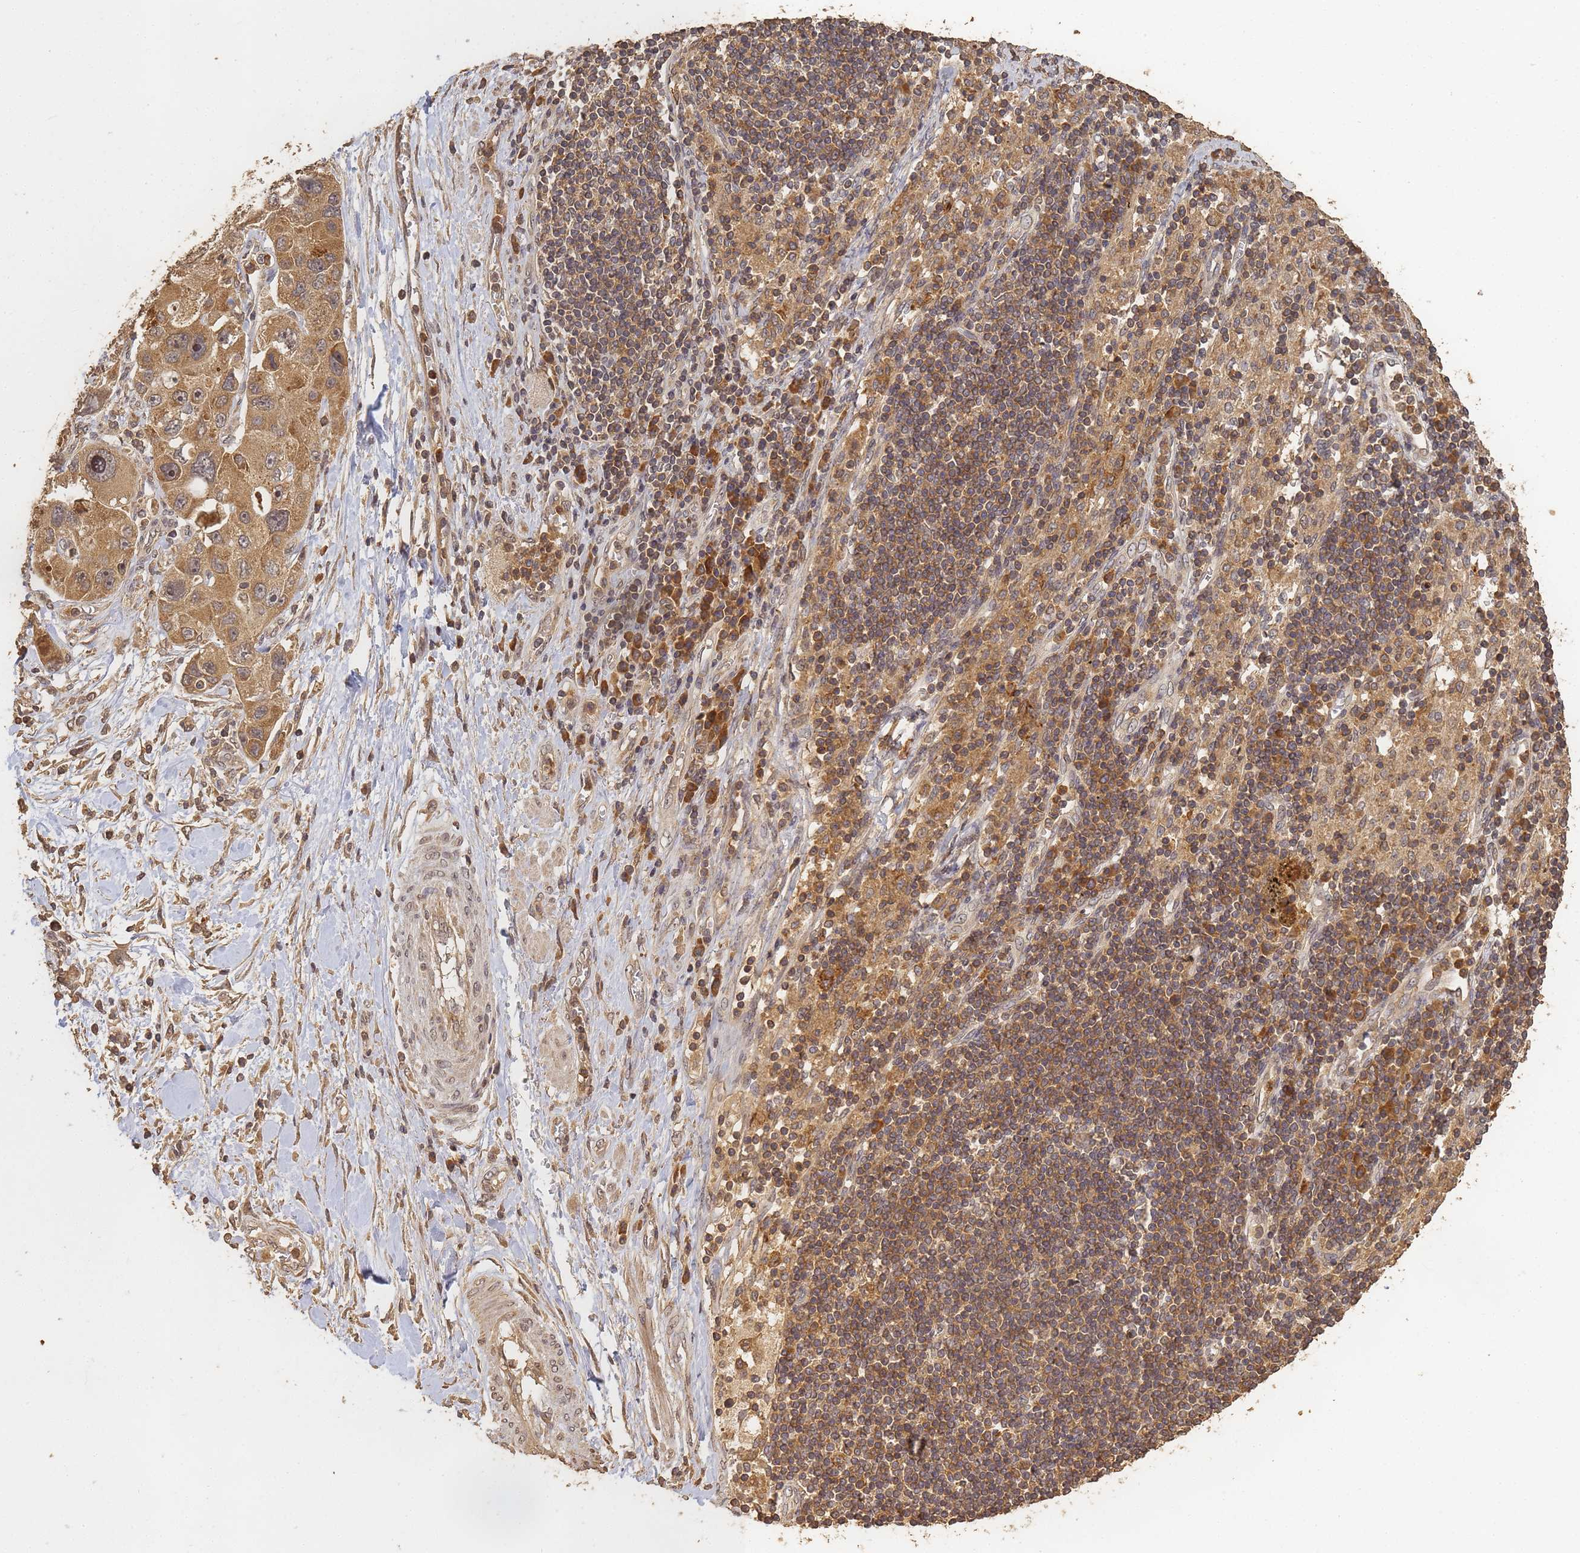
{"staining": {"intensity": "moderate", "quantity": ">75%", "location": "cytoplasmic/membranous,nuclear"}, "tissue": "lung cancer", "cell_type": "Tumor cells", "image_type": "cancer", "snomed": [{"axis": "morphology", "description": "Adenocarcinoma, NOS"}, {"axis": "topography", "description": "Lung"}], "caption": "Protein expression analysis of human lung cancer reveals moderate cytoplasmic/membranous and nuclear positivity in approximately >75% of tumor cells. The staining was performed using DAB to visualize the protein expression in brown, while the nuclei were stained in blue with hematoxylin (Magnification: 20x).", "gene": "ALKBH1", "patient": {"sex": "female", "age": 54}}